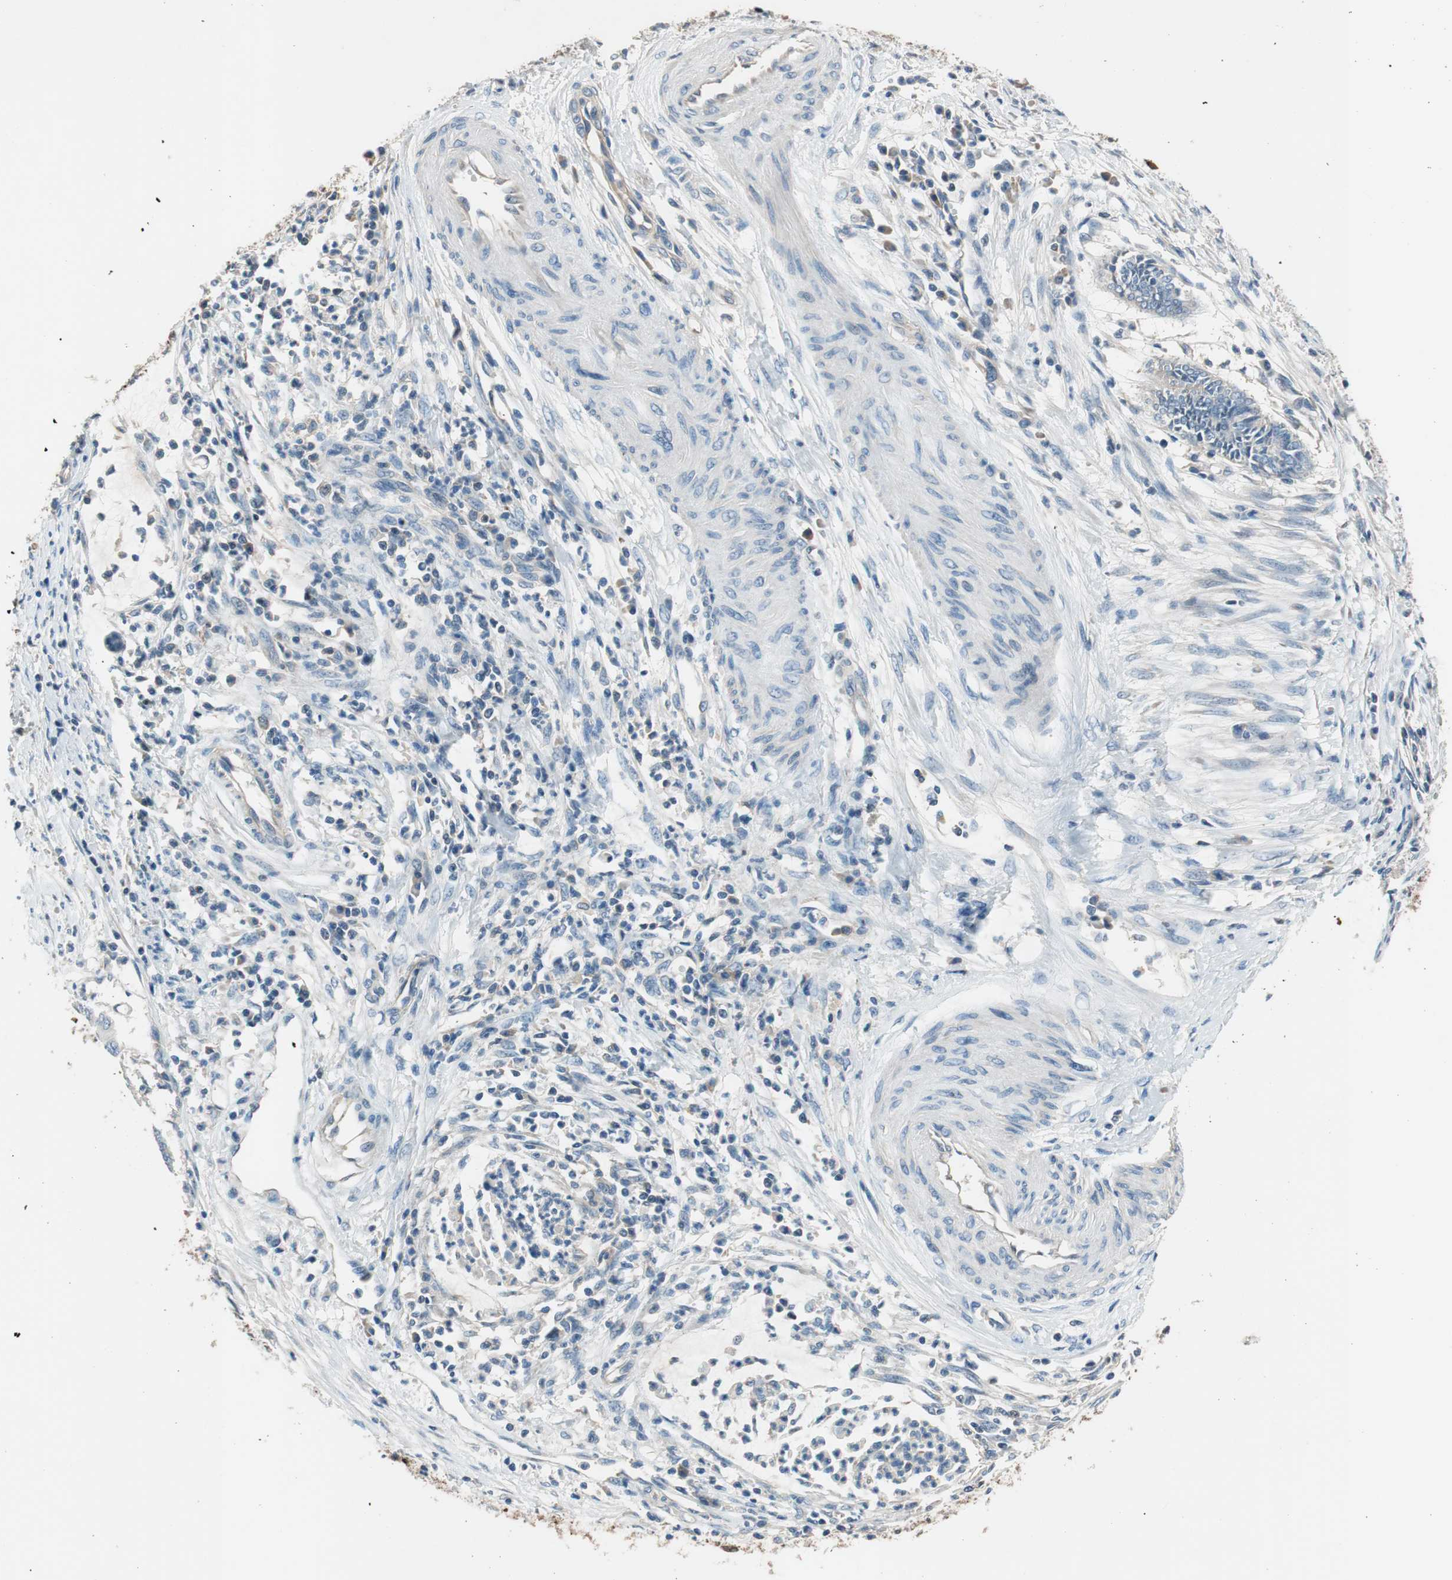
{"staining": {"intensity": "moderate", "quantity": "<25%", "location": "cytoplasmic/membranous"}, "tissue": "cervical cancer", "cell_type": "Tumor cells", "image_type": "cancer", "snomed": [{"axis": "morphology", "description": "Adenocarcinoma, NOS"}, {"axis": "topography", "description": "Cervix"}], "caption": "DAB immunohistochemical staining of cervical cancer demonstrates moderate cytoplasmic/membranous protein staining in about <25% of tumor cells. (DAB (3,3'-diaminobenzidine) = brown stain, brightfield microscopy at high magnification).", "gene": "CALML3", "patient": {"sex": "female", "age": 36}}